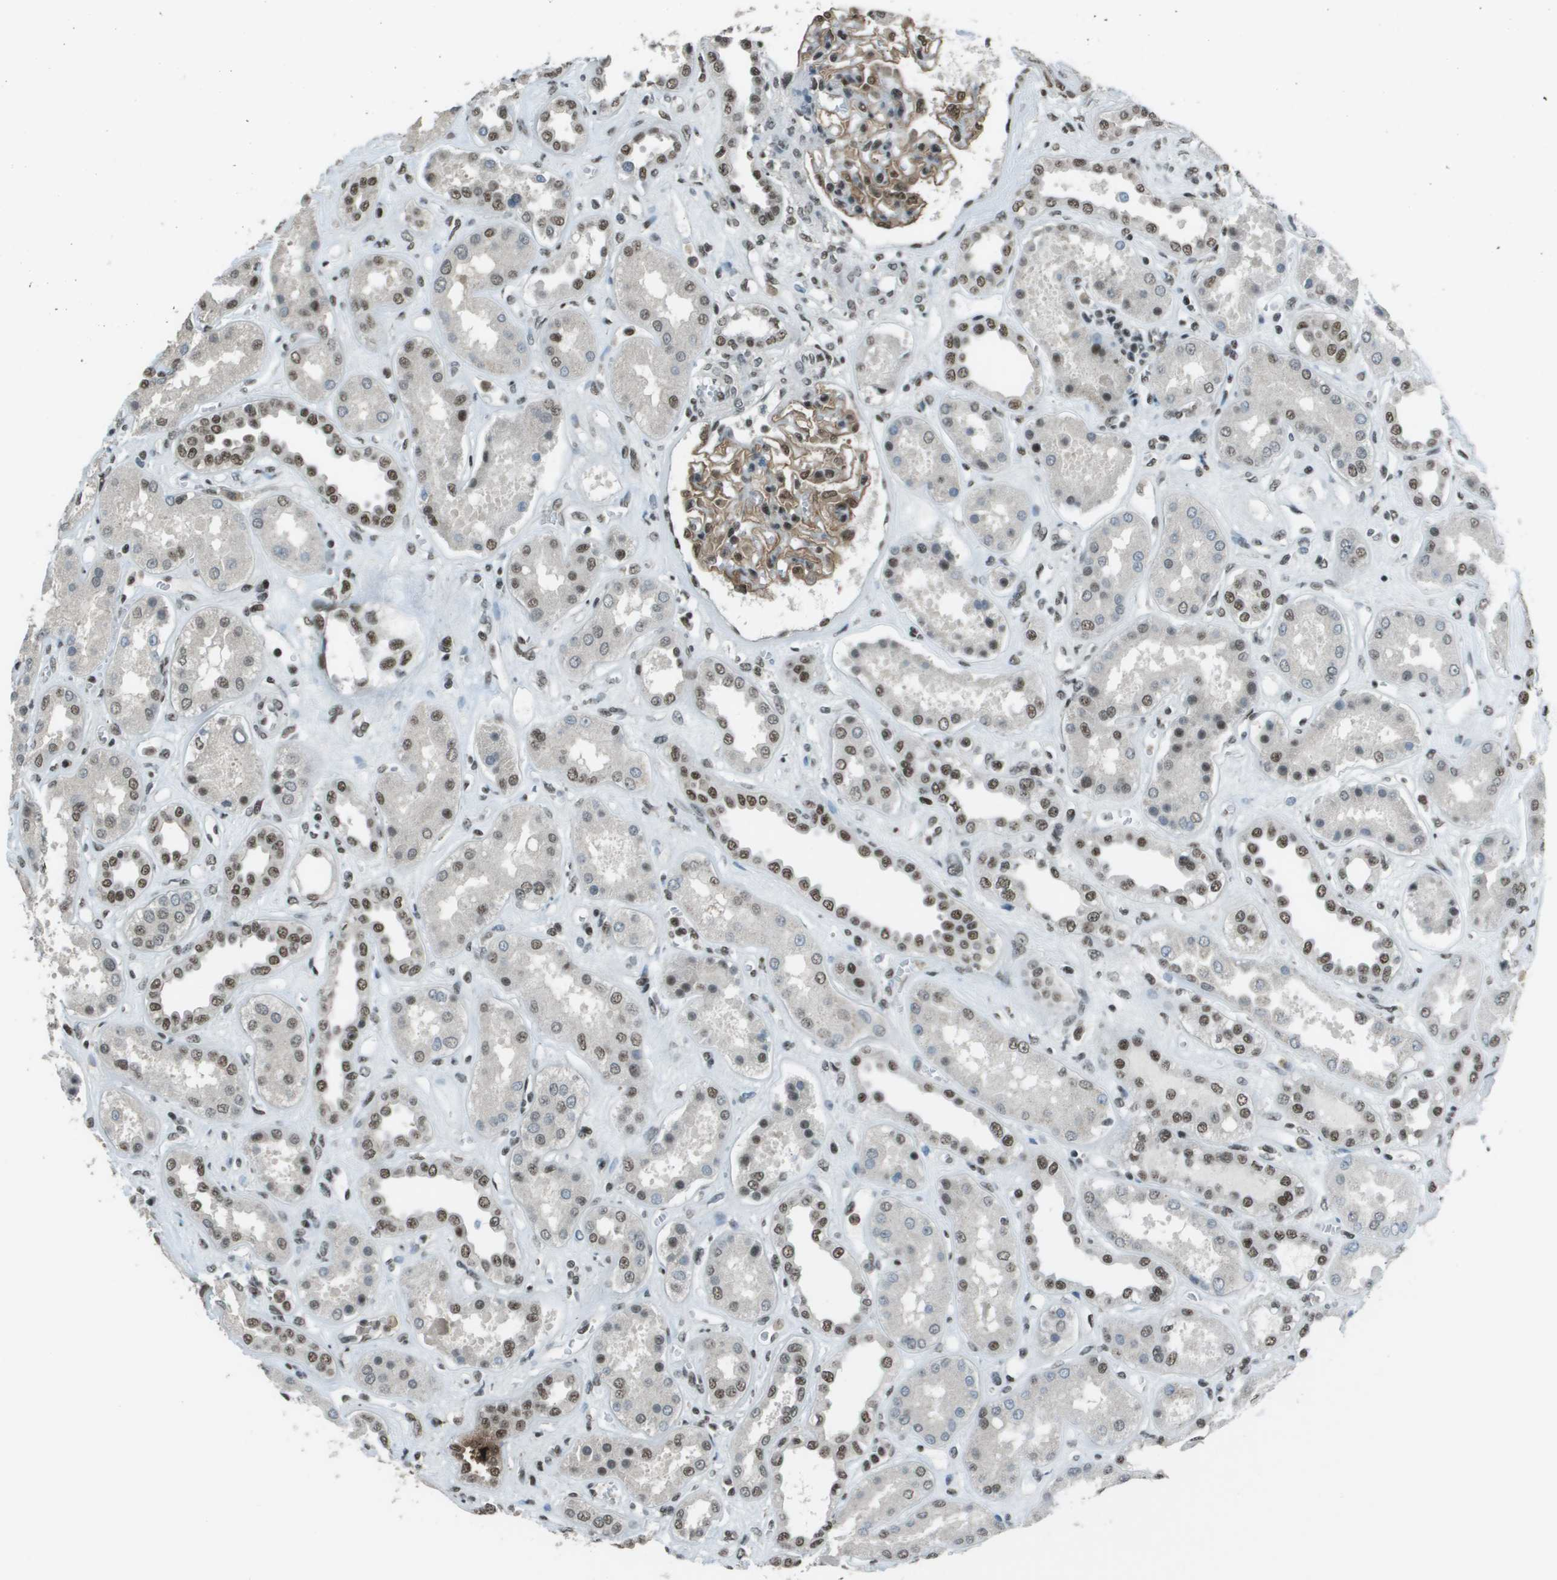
{"staining": {"intensity": "moderate", "quantity": "25%-75%", "location": "cytoplasmic/membranous,nuclear"}, "tissue": "kidney", "cell_type": "Cells in glomeruli", "image_type": "normal", "snomed": [{"axis": "morphology", "description": "Normal tissue, NOS"}, {"axis": "topography", "description": "Kidney"}], "caption": "DAB immunohistochemical staining of normal human kidney demonstrates moderate cytoplasmic/membranous,nuclear protein staining in approximately 25%-75% of cells in glomeruli. (DAB = brown stain, brightfield microscopy at high magnification).", "gene": "DEPDC1", "patient": {"sex": "male", "age": 59}}